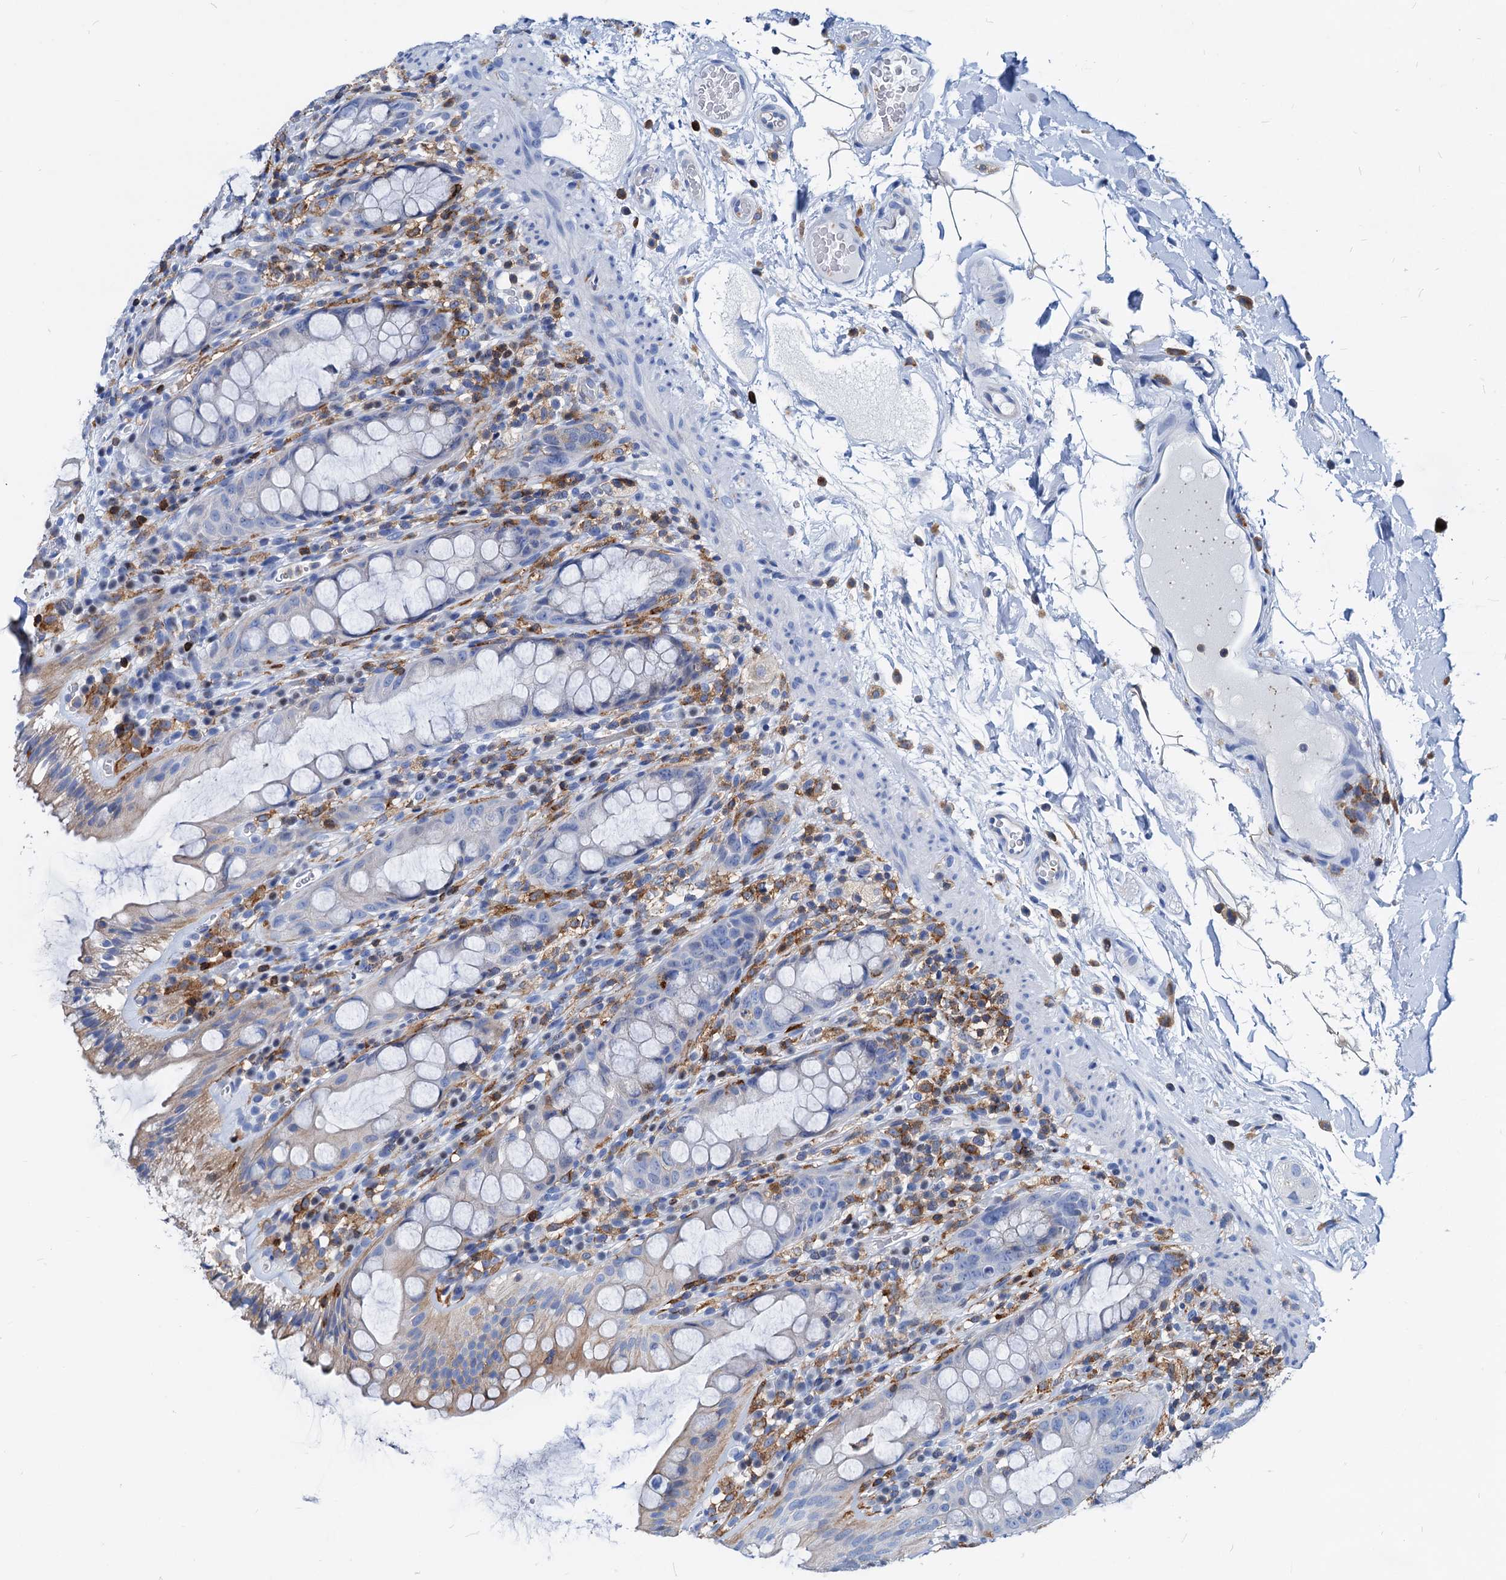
{"staining": {"intensity": "weak", "quantity": "25%-75%", "location": "cytoplasmic/membranous"}, "tissue": "rectum", "cell_type": "Glandular cells", "image_type": "normal", "snomed": [{"axis": "morphology", "description": "Normal tissue, NOS"}, {"axis": "topography", "description": "Rectum"}], "caption": "Immunohistochemical staining of benign human rectum exhibits weak cytoplasmic/membranous protein expression in about 25%-75% of glandular cells.", "gene": "LCP2", "patient": {"sex": "female", "age": 57}}